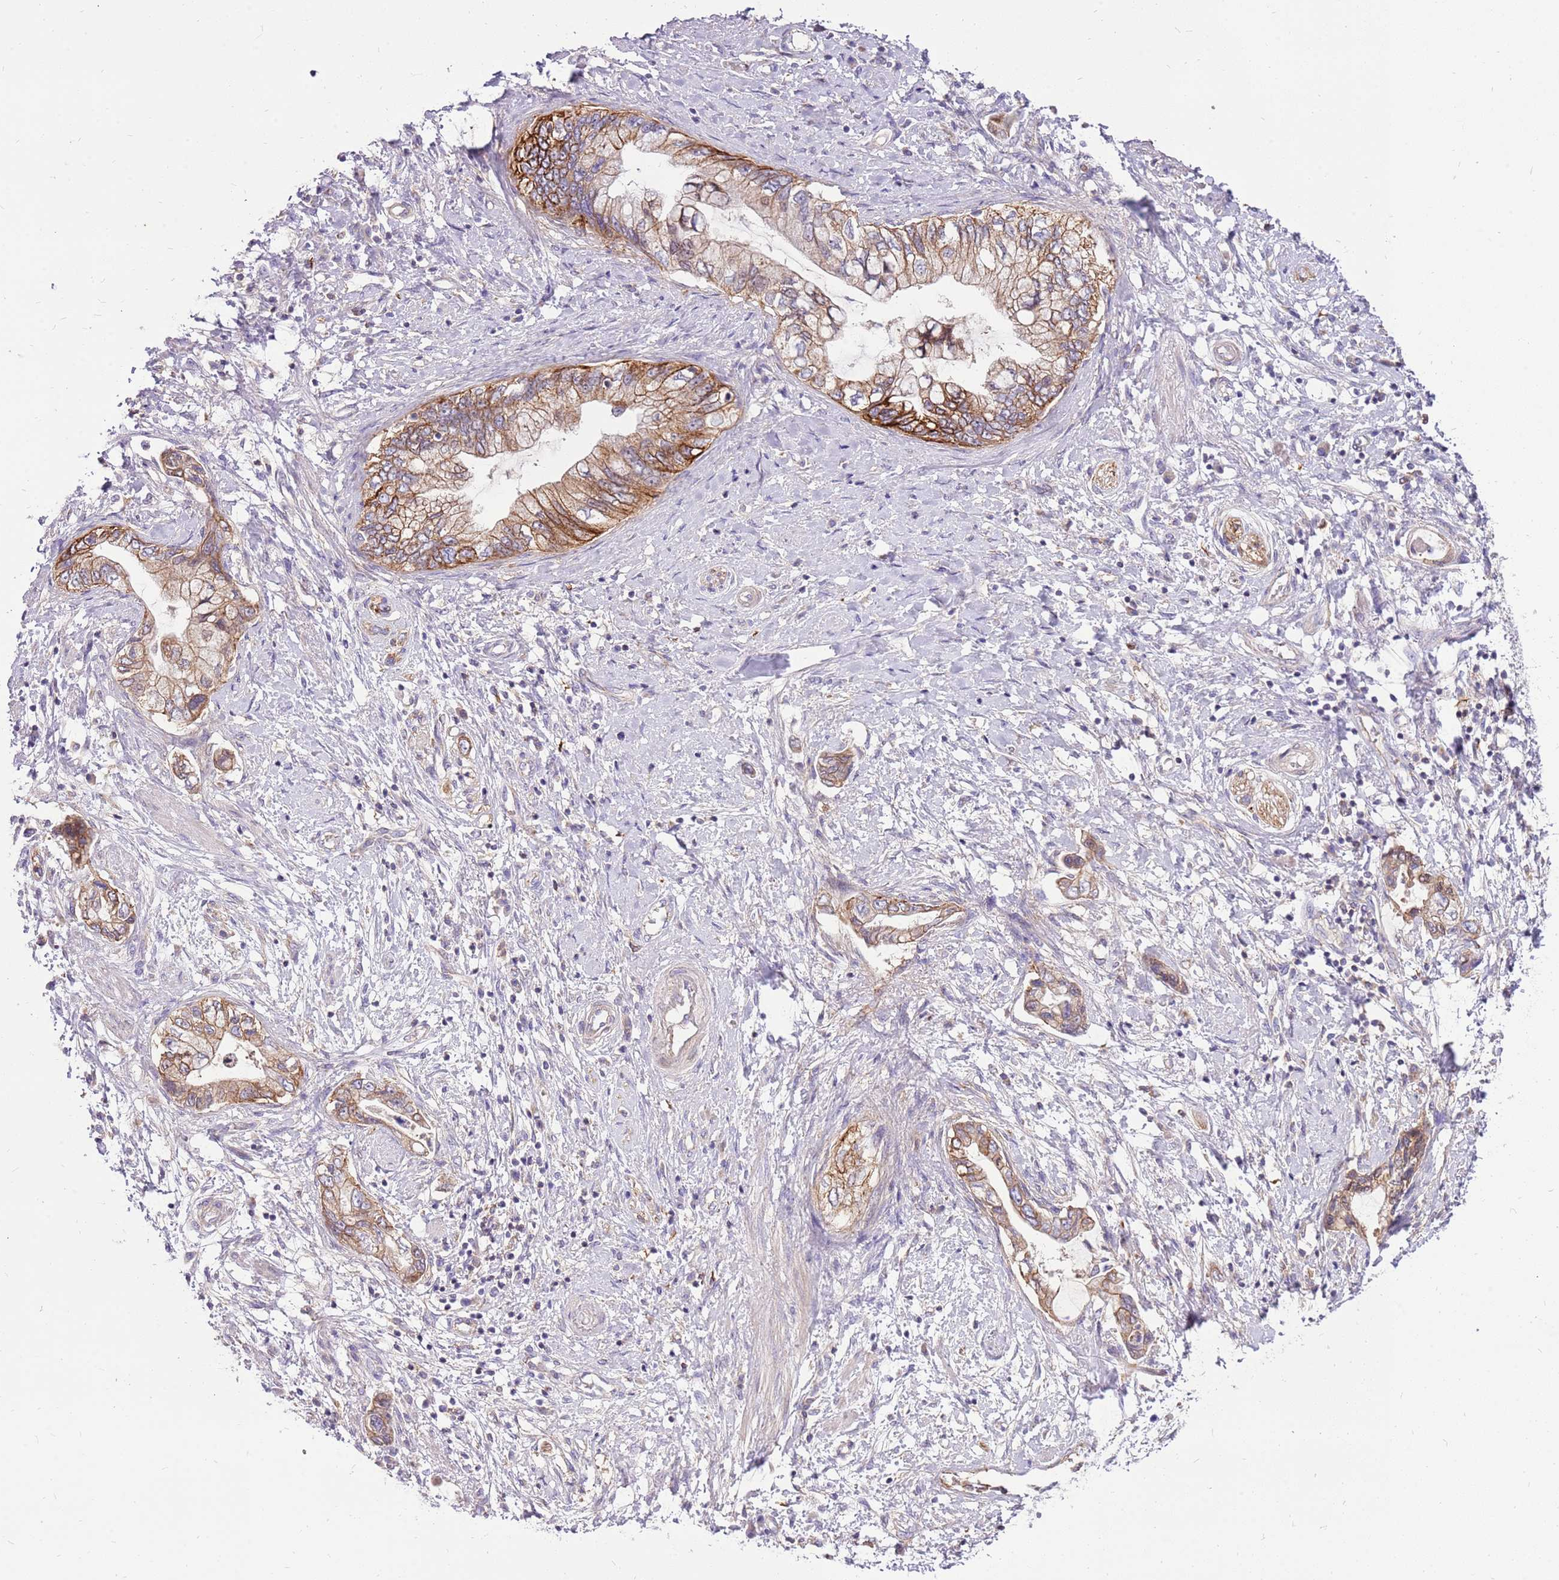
{"staining": {"intensity": "moderate", "quantity": ">75%", "location": "cytoplasmic/membranous"}, "tissue": "pancreatic cancer", "cell_type": "Tumor cells", "image_type": "cancer", "snomed": [{"axis": "morphology", "description": "Adenocarcinoma, NOS"}, {"axis": "topography", "description": "Pancreas"}], "caption": "Immunohistochemistry (IHC) micrograph of pancreatic adenocarcinoma stained for a protein (brown), which displays medium levels of moderate cytoplasmic/membranous positivity in approximately >75% of tumor cells.", "gene": "WDR90", "patient": {"sex": "female", "age": 73}}